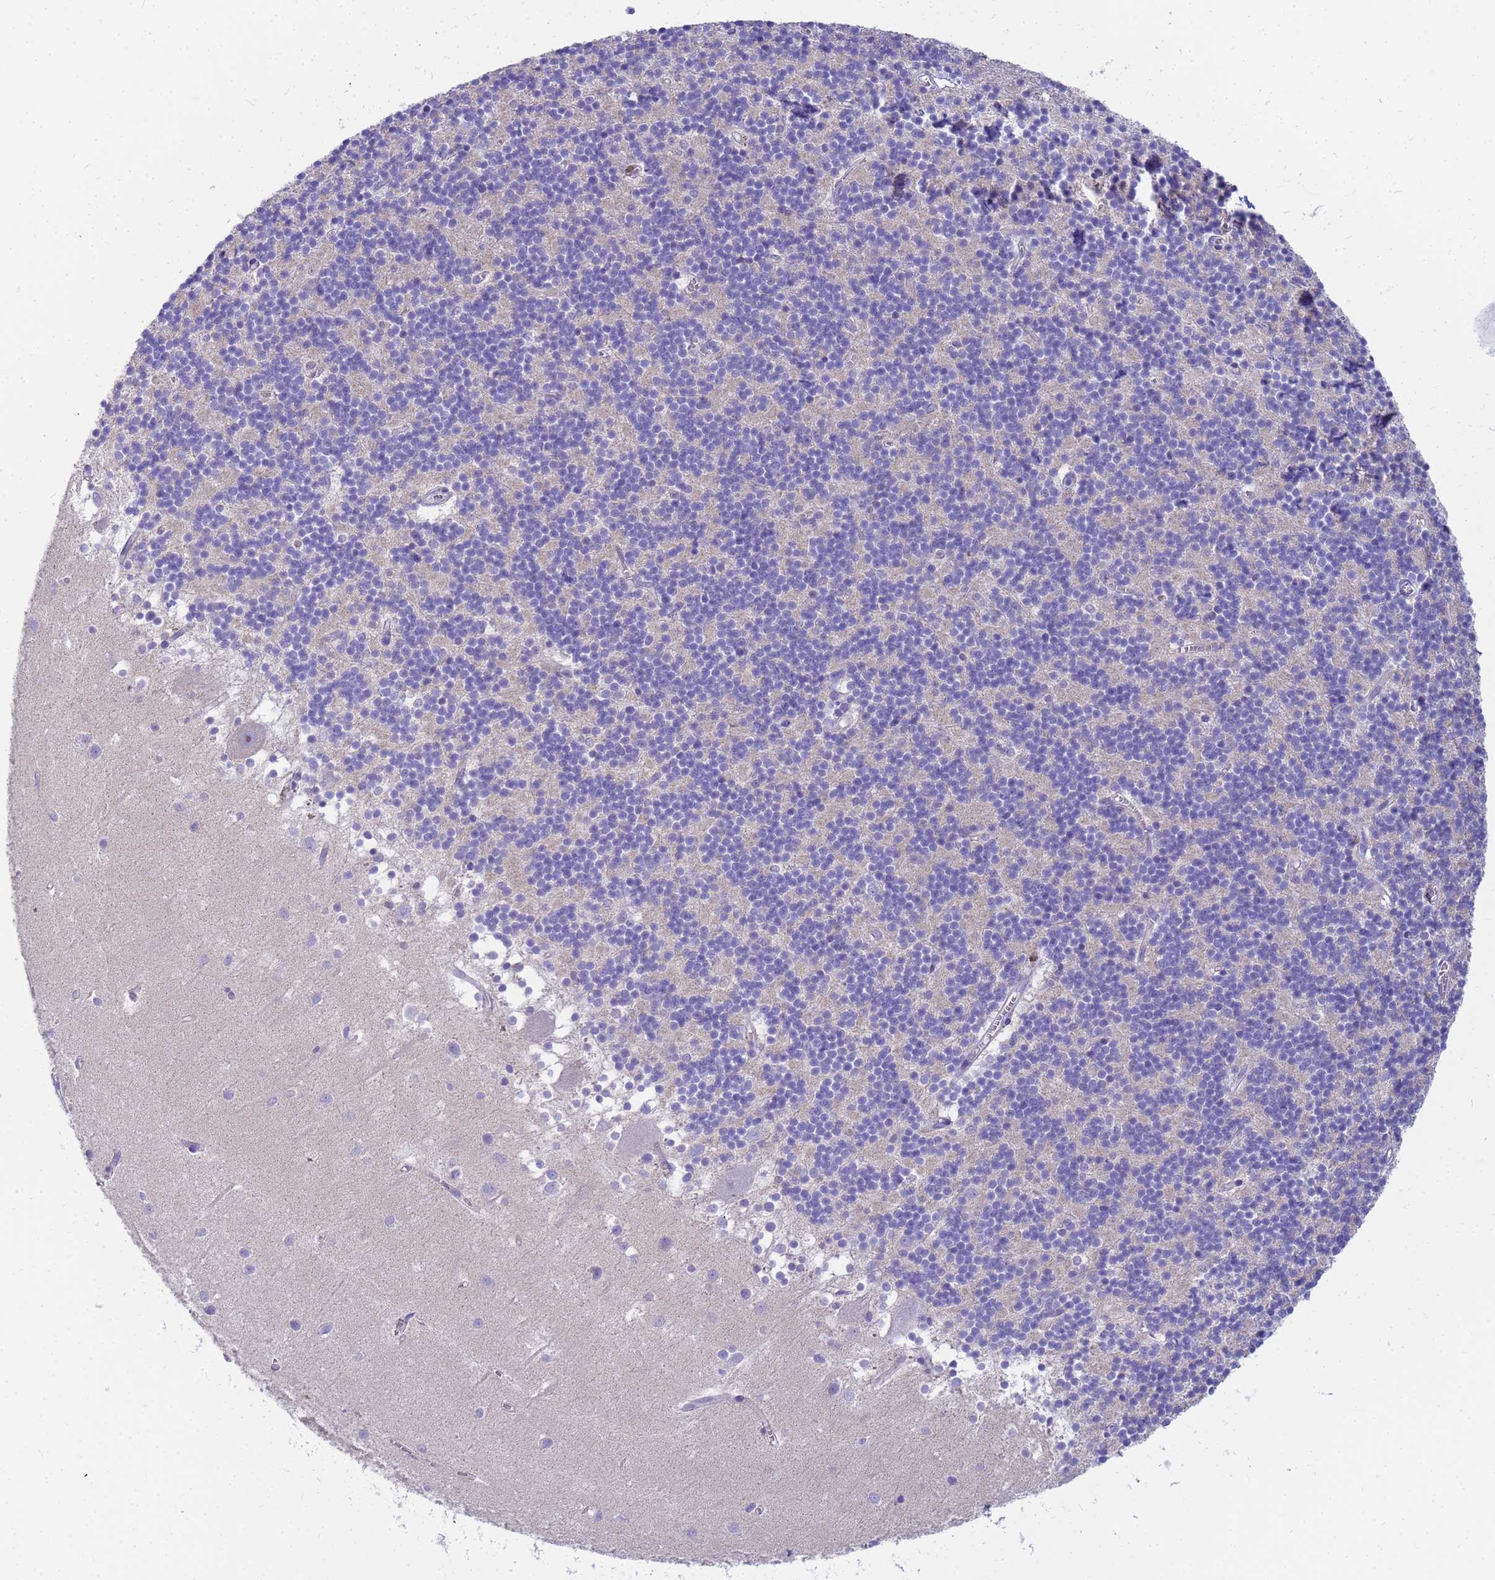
{"staining": {"intensity": "negative", "quantity": "none", "location": "none"}, "tissue": "cerebellum", "cell_type": "Cells in granular layer", "image_type": "normal", "snomed": [{"axis": "morphology", "description": "Normal tissue, NOS"}, {"axis": "topography", "description": "Cerebellum"}], "caption": "There is no significant expression in cells in granular layer of cerebellum. Nuclei are stained in blue.", "gene": "RNASE2", "patient": {"sex": "male", "age": 54}}